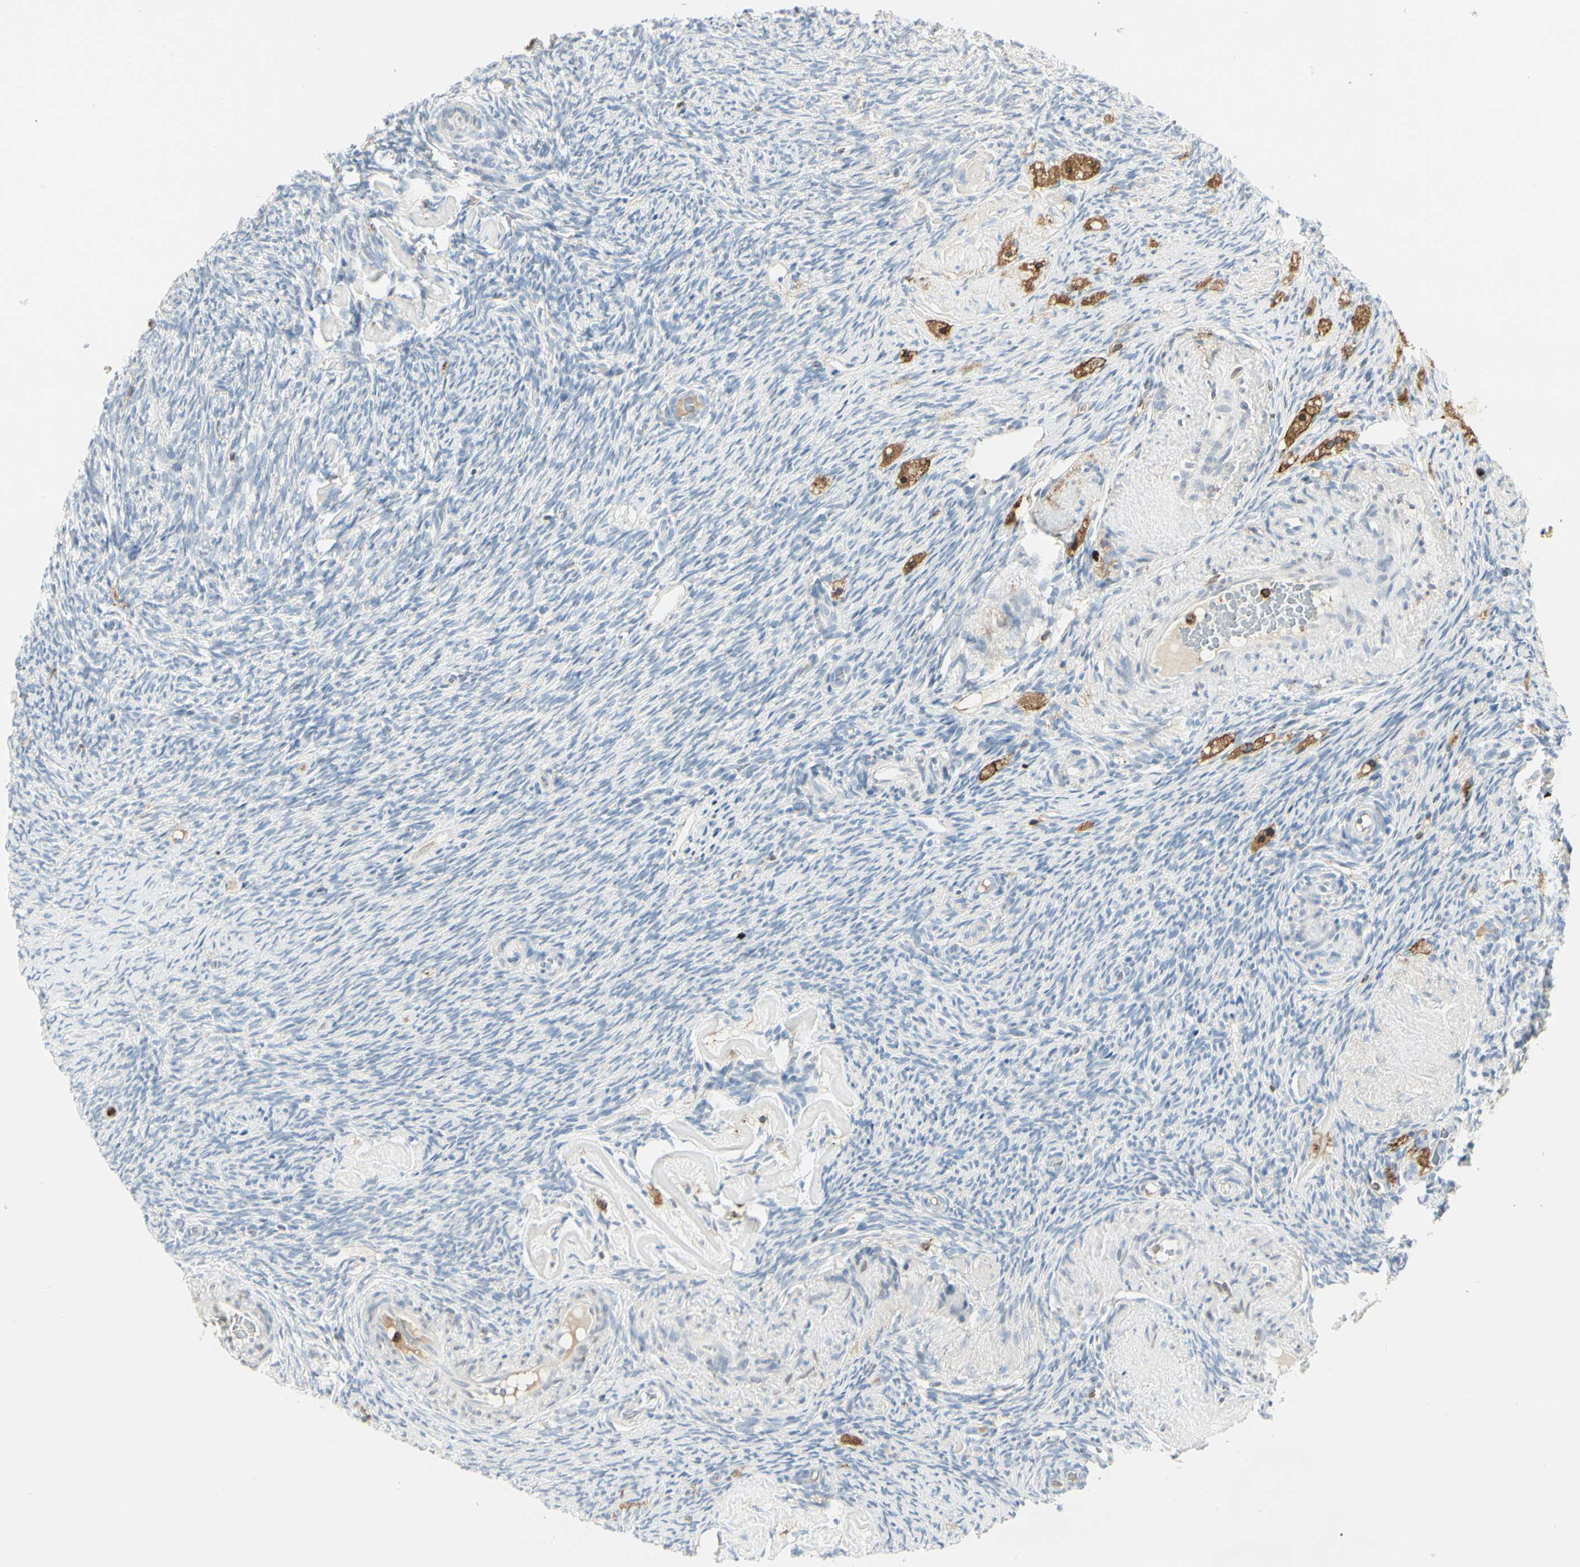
{"staining": {"intensity": "negative", "quantity": "none", "location": "none"}, "tissue": "ovary", "cell_type": "Ovarian stroma cells", "image_type": "normal", "snomed": [{"axis": "morphology", "description": "Normal tissue, NOS"}, {"axis": "topography", "description": "Ovary"}], "caption": "DAB immunohistochemical staining of benign human ovary displays no significant positivity in ovarian stroma cells.", "gene": "ITGB2", "patient": {"sex": "female", "age": 60}}